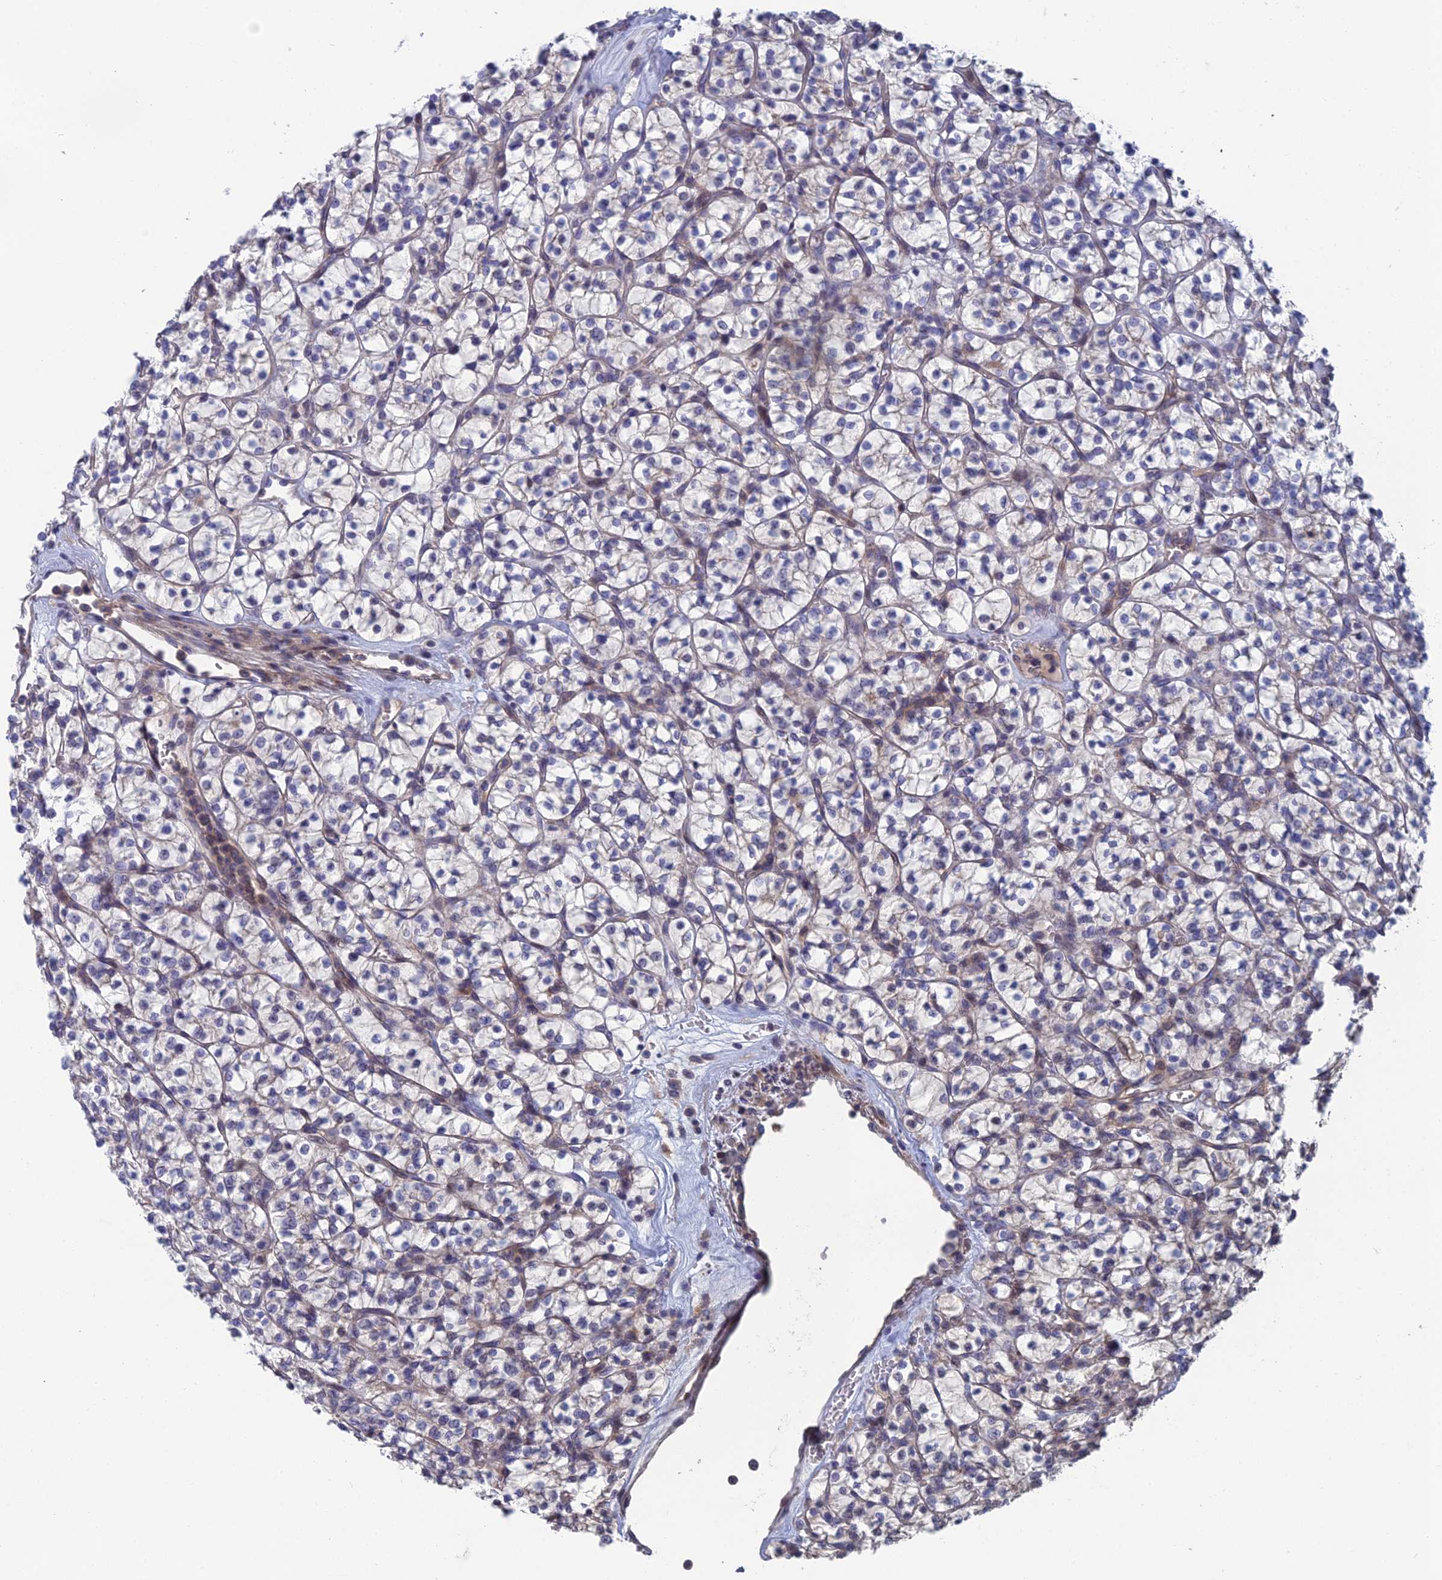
{"staining": {"intensity": "negative", "quantity": "none", "location": "none"}, "tissue": "renal cancer", "cell_type": "Tumor cells", "image_type": "cancer", "snomed": [{"axis": "morphology", "description": "Adenocarcinoma, NOS"}, {"axis": "topography", "description": "Kidney"}], "caption": "IHC micrograph of neoplastic tissue: renal adenocarcinoma stained with DAB (3,3'-diaminobenzidine) exhibits no significant protein staining in tumor cells.", "gene": "USP37", "patient": {"sex": "female", "age": 64}}